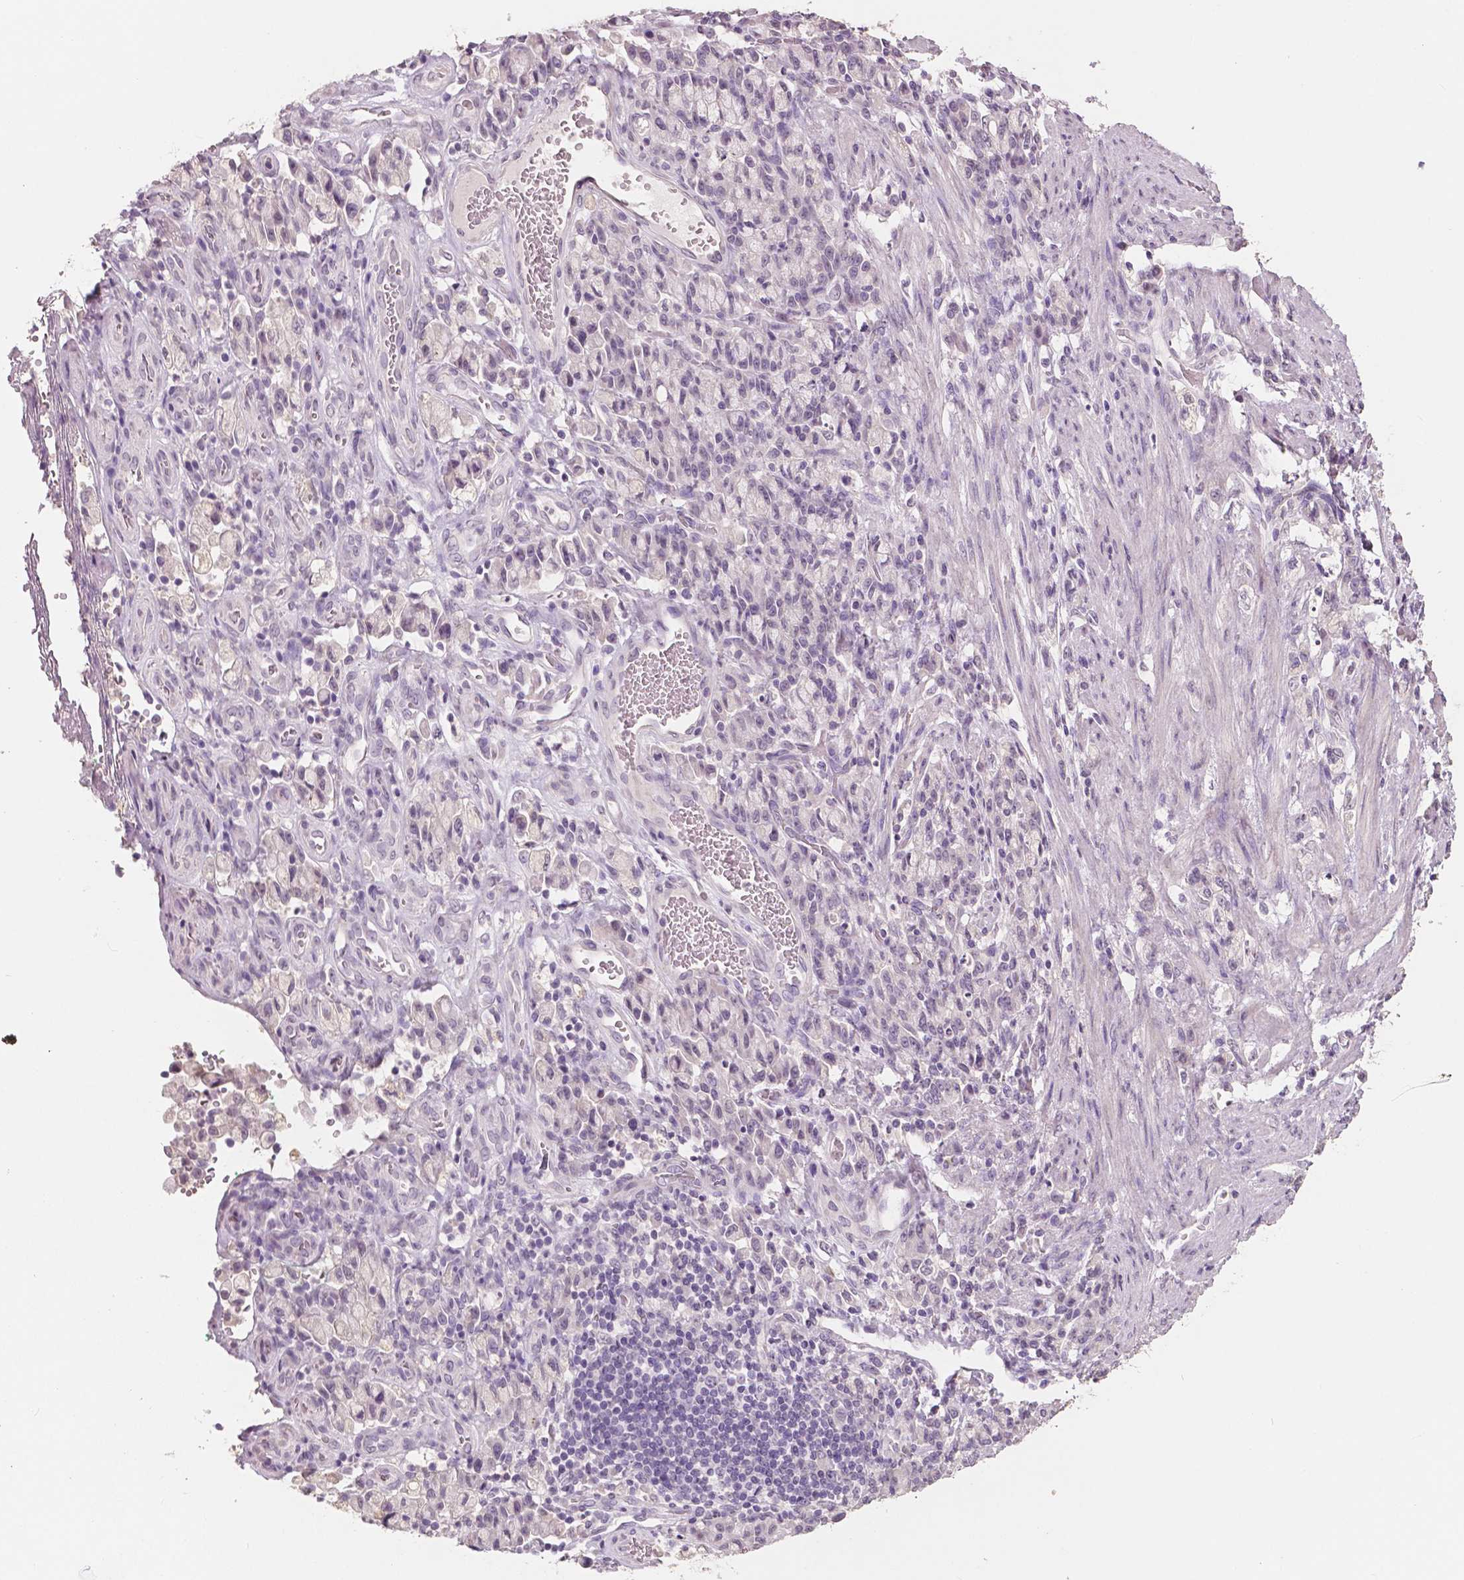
{"staining": {"intensity": "negative", "quantity": "none", "location": "none"}, "tissue": "stomach cancer", "cell_type": "Tumor cells", "image_type": "cancer", "snomed": [{"axis": "morphology", "description": "Adenocarcinoma, NOS"}, {"axis": "topography", "description": "Stomach"}], "caption": "IHC of adenocarcinoma (stomach) displays no positivity in tumor cells. Nuclei are stained in blue.", "gene": "NECAB1", "patient": {"sex": "male", "age": 77}}